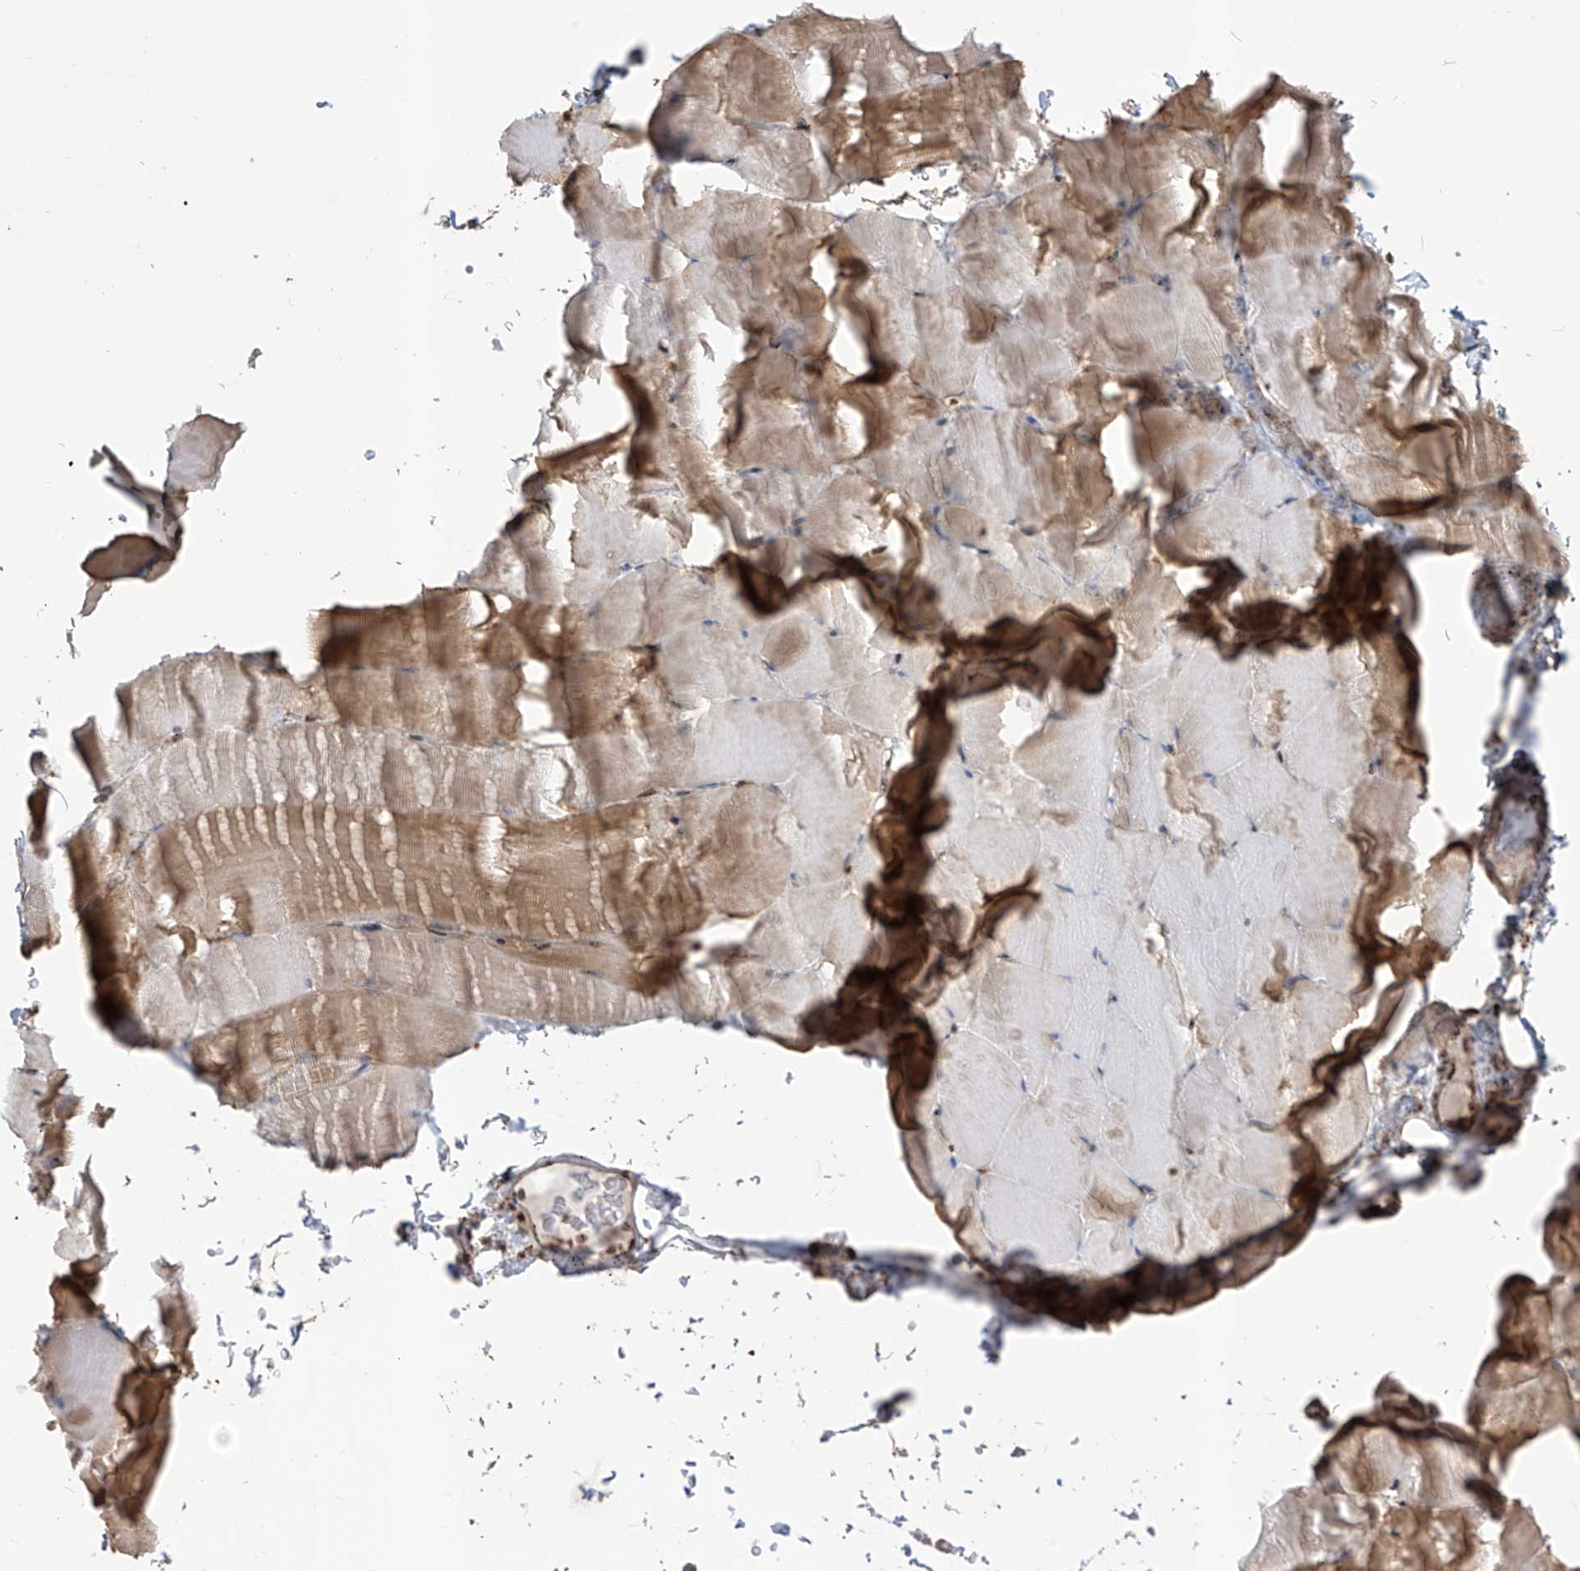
{"staining": {"intensity": "moderate", "quantity": "25%-75%", "location": "cytoplasmic/membranous"}, "tissue": "skeletal muscle", "cell_type": "Myocytes", "image_type": "normal", "snomed": [{"axis": "morphology", "description": "Normal tissue, NOS"}, {"axis": "topography", "description": "Skeletal muscle"}, {"axis": "topography", "description": "Parathyroid gland"}], "caption": "Brown immunohistochemical staining in normal skeletal muscle exhibits moderate cytoplasmic/membranous staining in about 25%-75% of myocytes.", "gene": "ZBTB8A", "patient": {"sex": "female", "age": 37}}